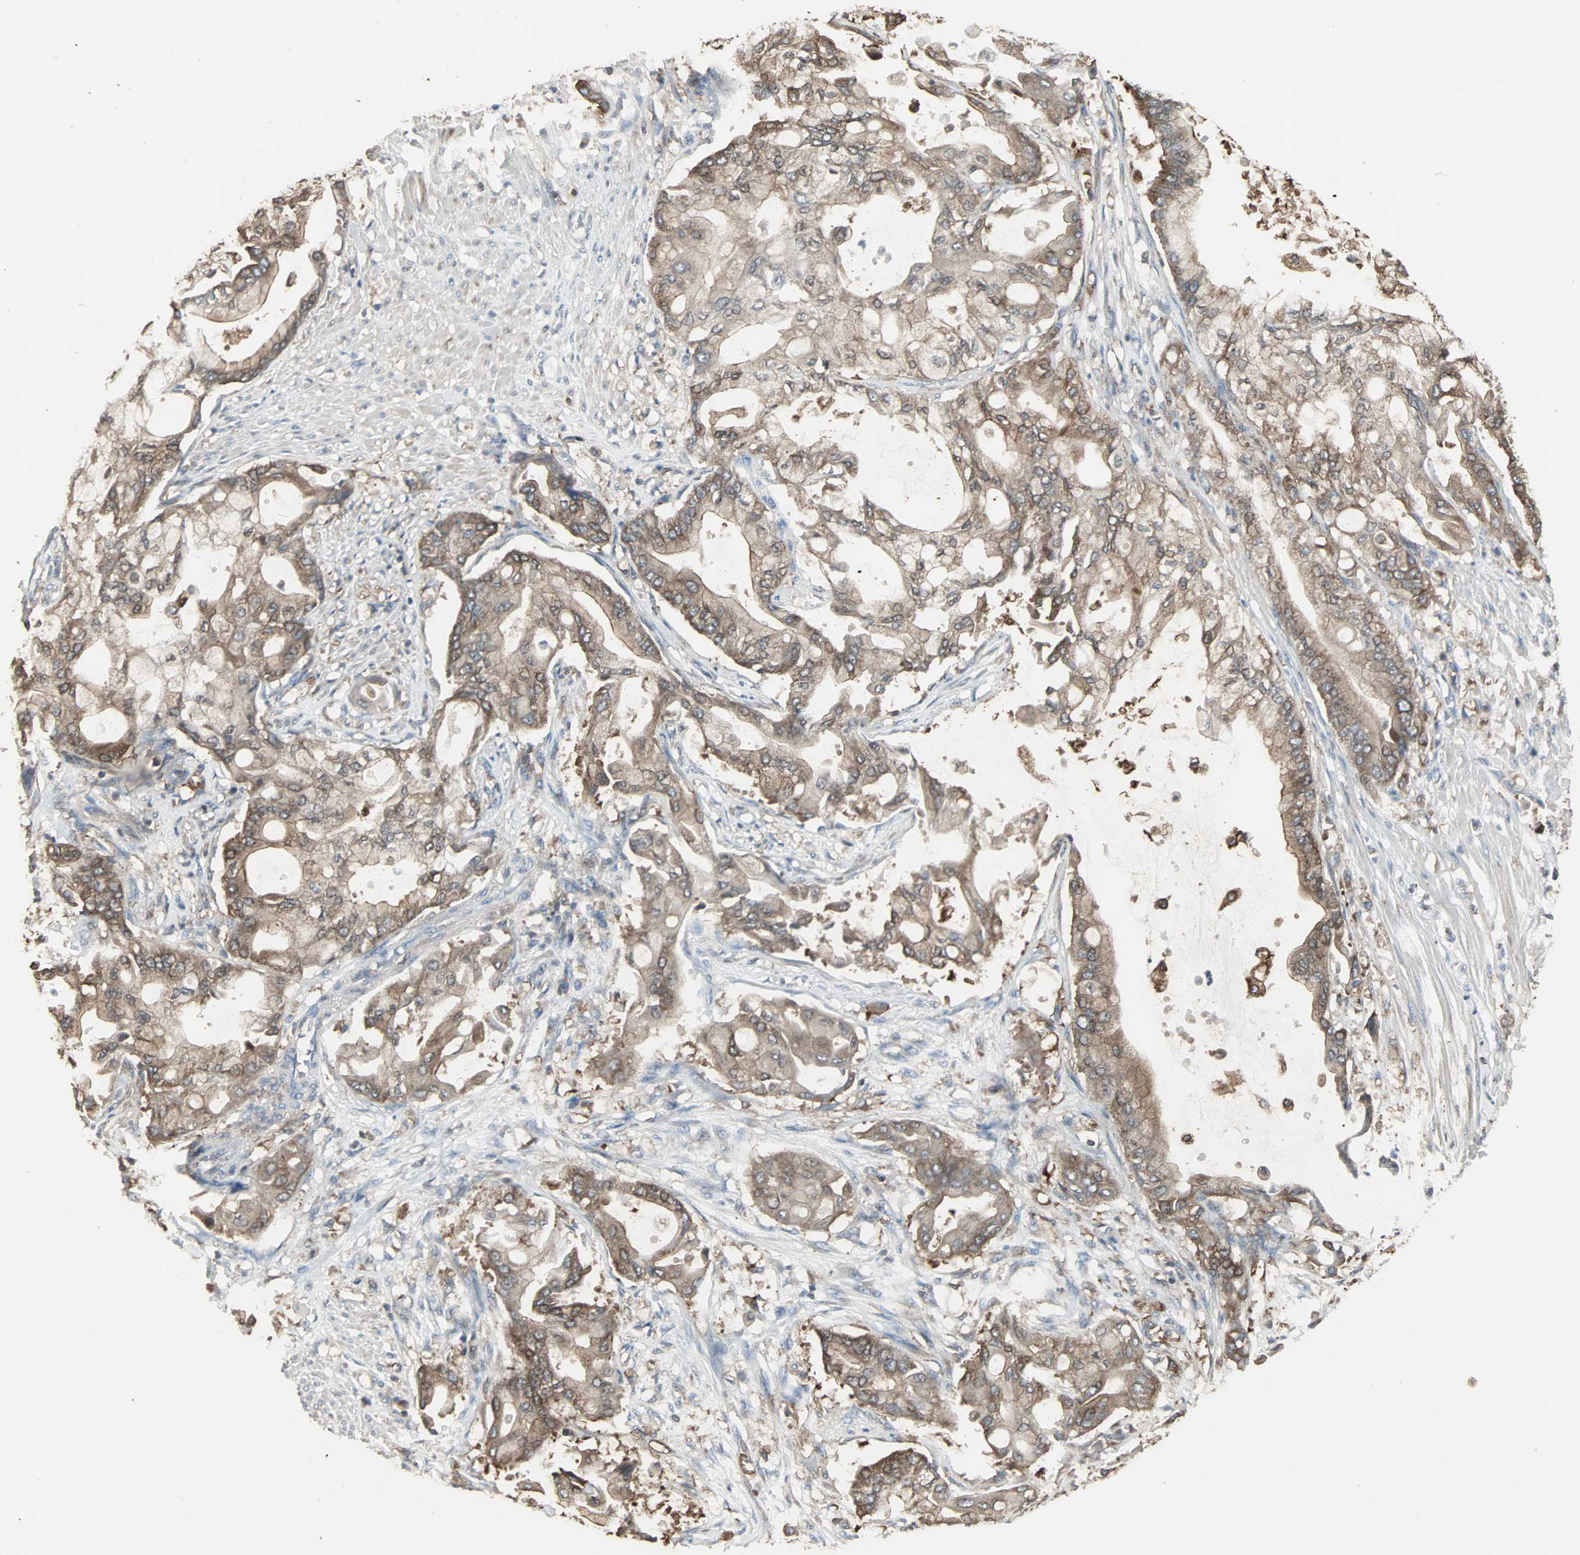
{"staining": {"intensity": "moderate", "quantity": ">75%", "location": "cytoplasmic/membranous"}, "tissue": "pancreatic cancer", "cell_type": "Tumor cells", "image_type": "cancer", "snomed": [{"axis": "morphology", "description": "Adenocarcinoma, NOS"}, {"axis": "morphology", "description": "Adenocarcinoma, metastatic, NOS"}, {"axis": "topography", "description": "Lymph node"}, {"axis": "topography", "description": "Pancreas"}, {"axis": "topography", "description": "Duodenum"}], "caption": "This histopathology image demonstrates IHC staining of metastatic adenocarcinoma (pancreatic), with medium moderate cytoplasmic/membranous staining in approximately >75% of tumor cells.", "gene": "LRRFIP1", "patient": {"sex": "female", "age": 64}}